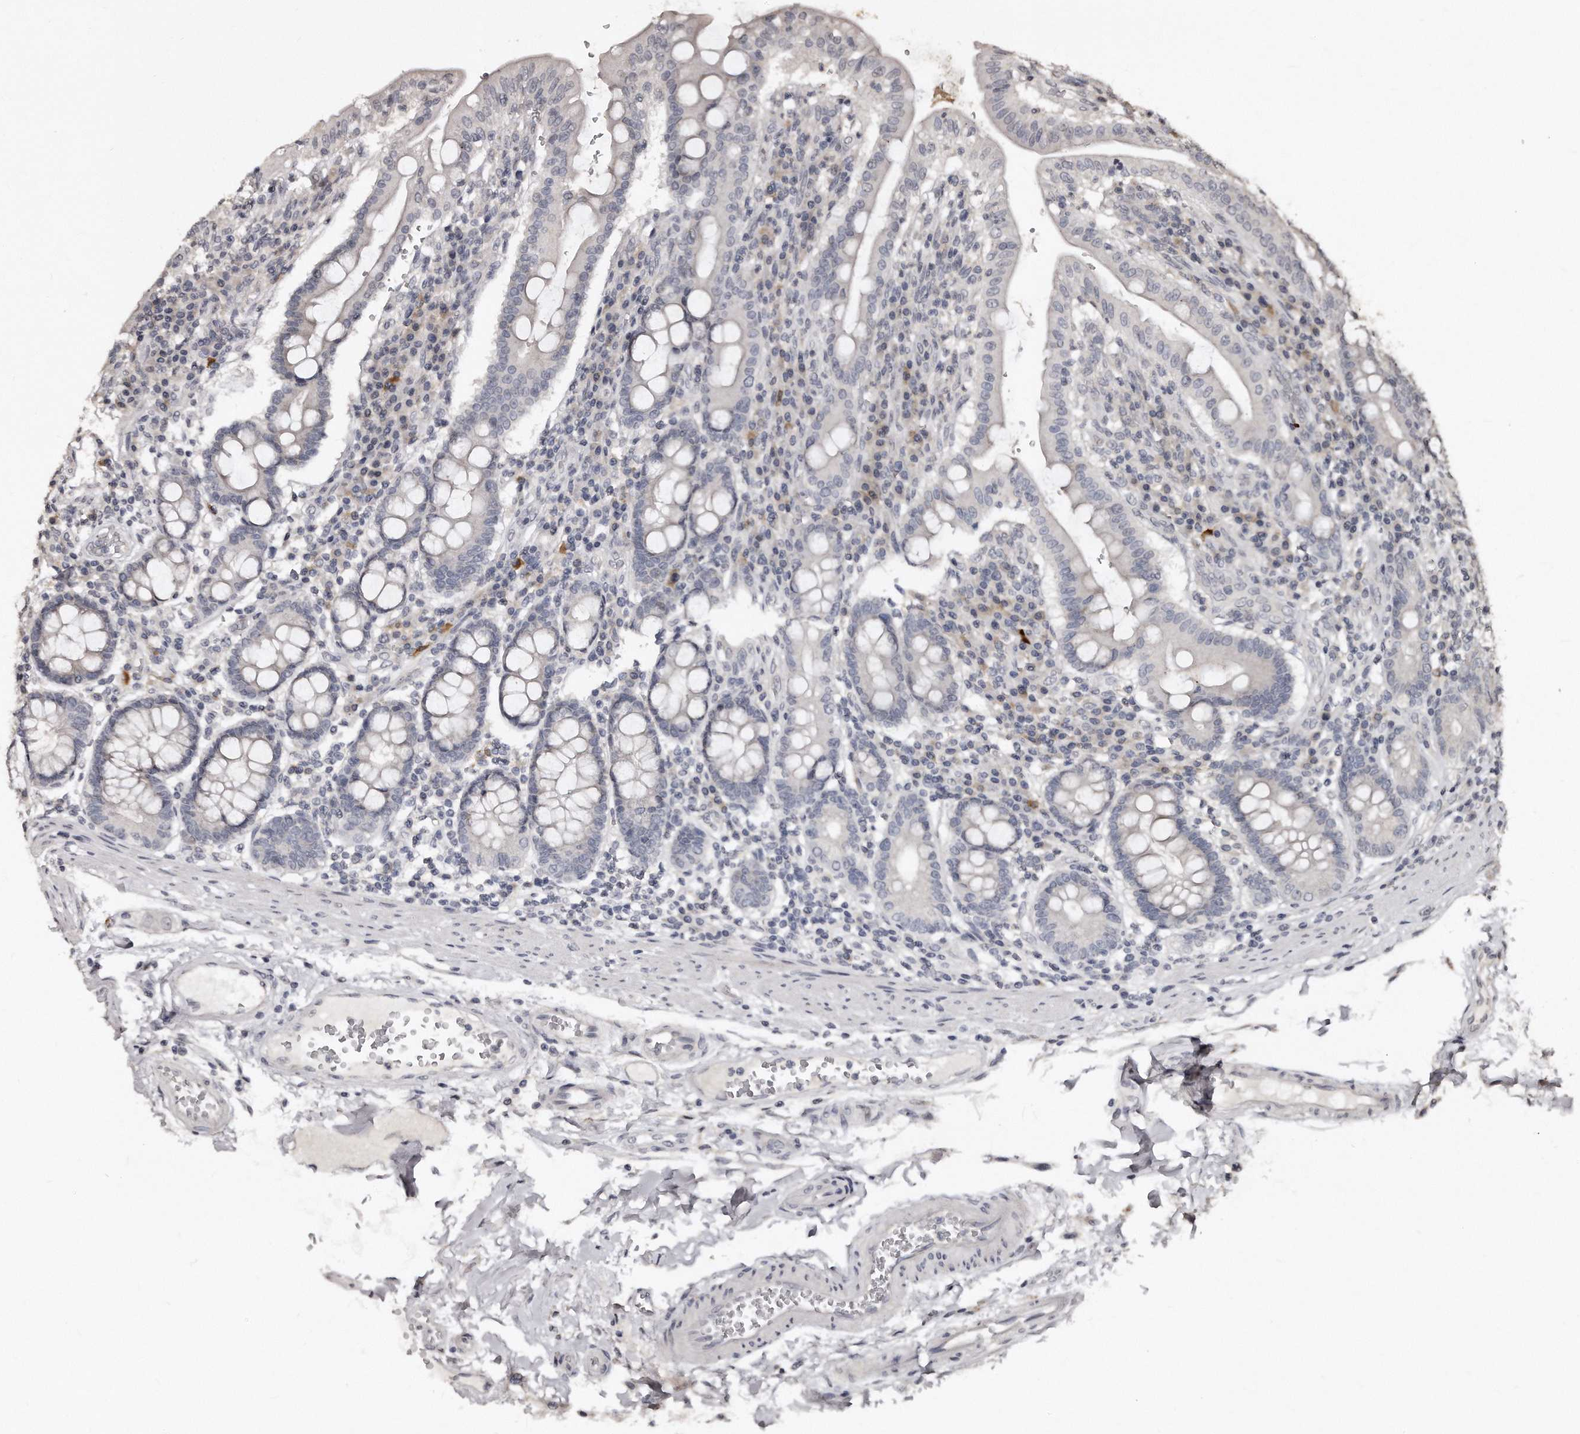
{"staining": {"intensity": "weak", "quantity": "<25%", "location": "cytoplasmic/membranous"}, "tissue": "duodenum", "cell_type": "Glandular cells", "image_type": "normal", "snomed": [{"axis": "morphology", "description": "Normal tissue, NOS"}, {"axis": "morphology", "description": "Adenocarcinoma, NOS"}, {"axis": "topography", "description": "Pancreas"}, {"axis": "topography", "description": "Duodenum"}], "caption": "DAB immunohistochemical staining of benign duodenum demonstrates no significant staining in glandular cells. (DAB IHC with hematoxylin counter stain).", "gene": "TSHR", "patient": {"sex": "male", "age": 50}}